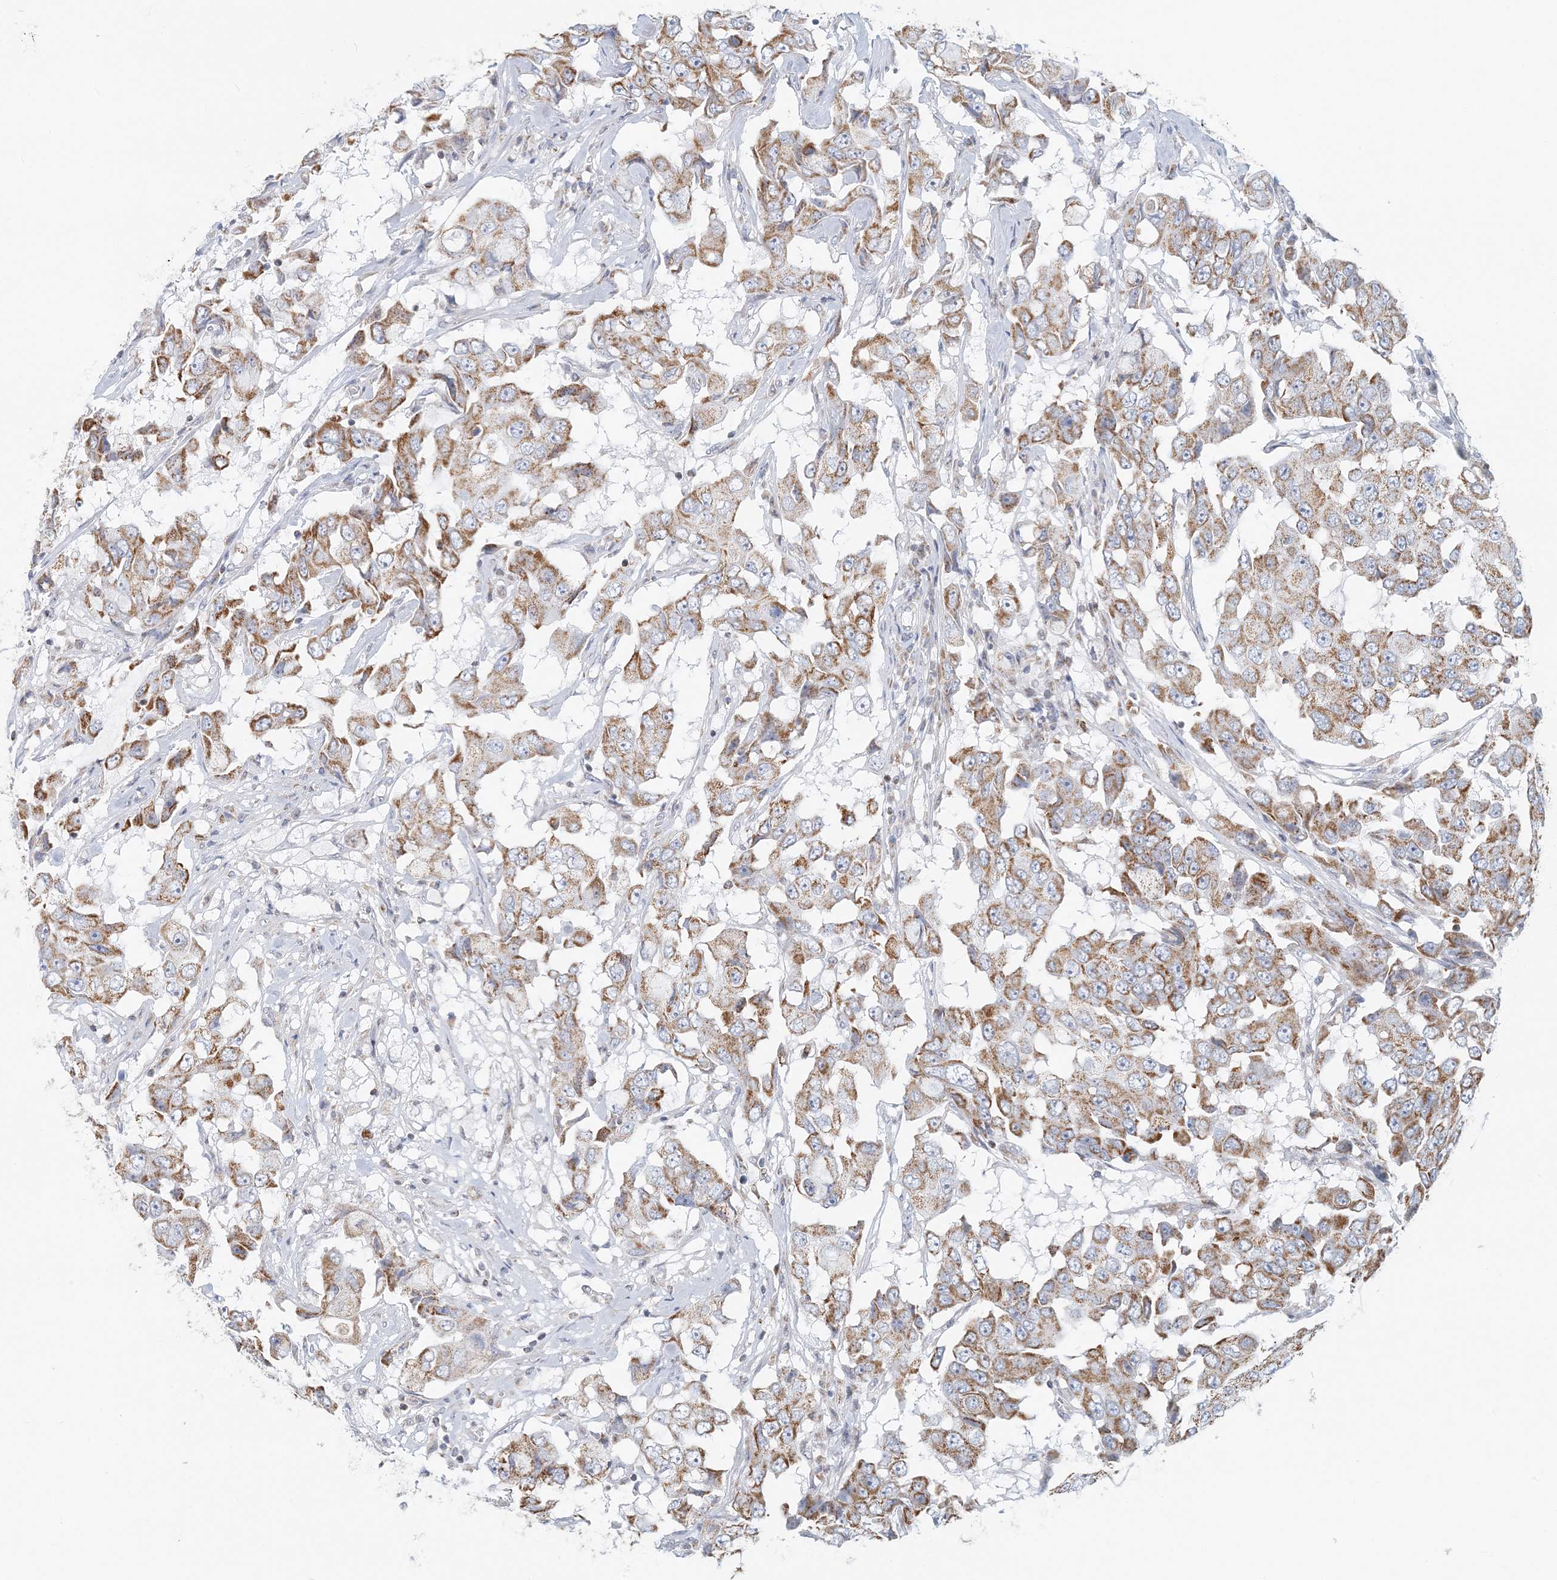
{"staining": {"intensity": "moderate", "quantity": ">75%", "location": "cytoplasmic/membranous"}, "tissue": "breast cancer", "cell_type": "Tumor cells", "image_type": "cancer", "snomed": [{"axis": "morphology", "description": "Duct carcinoma"}, {"axis": "topography", "description": "Breast"}], "caption": "Protein staining of breast cancer tissue demonstrates moderate cytoplasmic/membranous staining in about >75% of tumor cells.", "gene": "BDH1", "patient": {"sex": "female", "age": 27}}